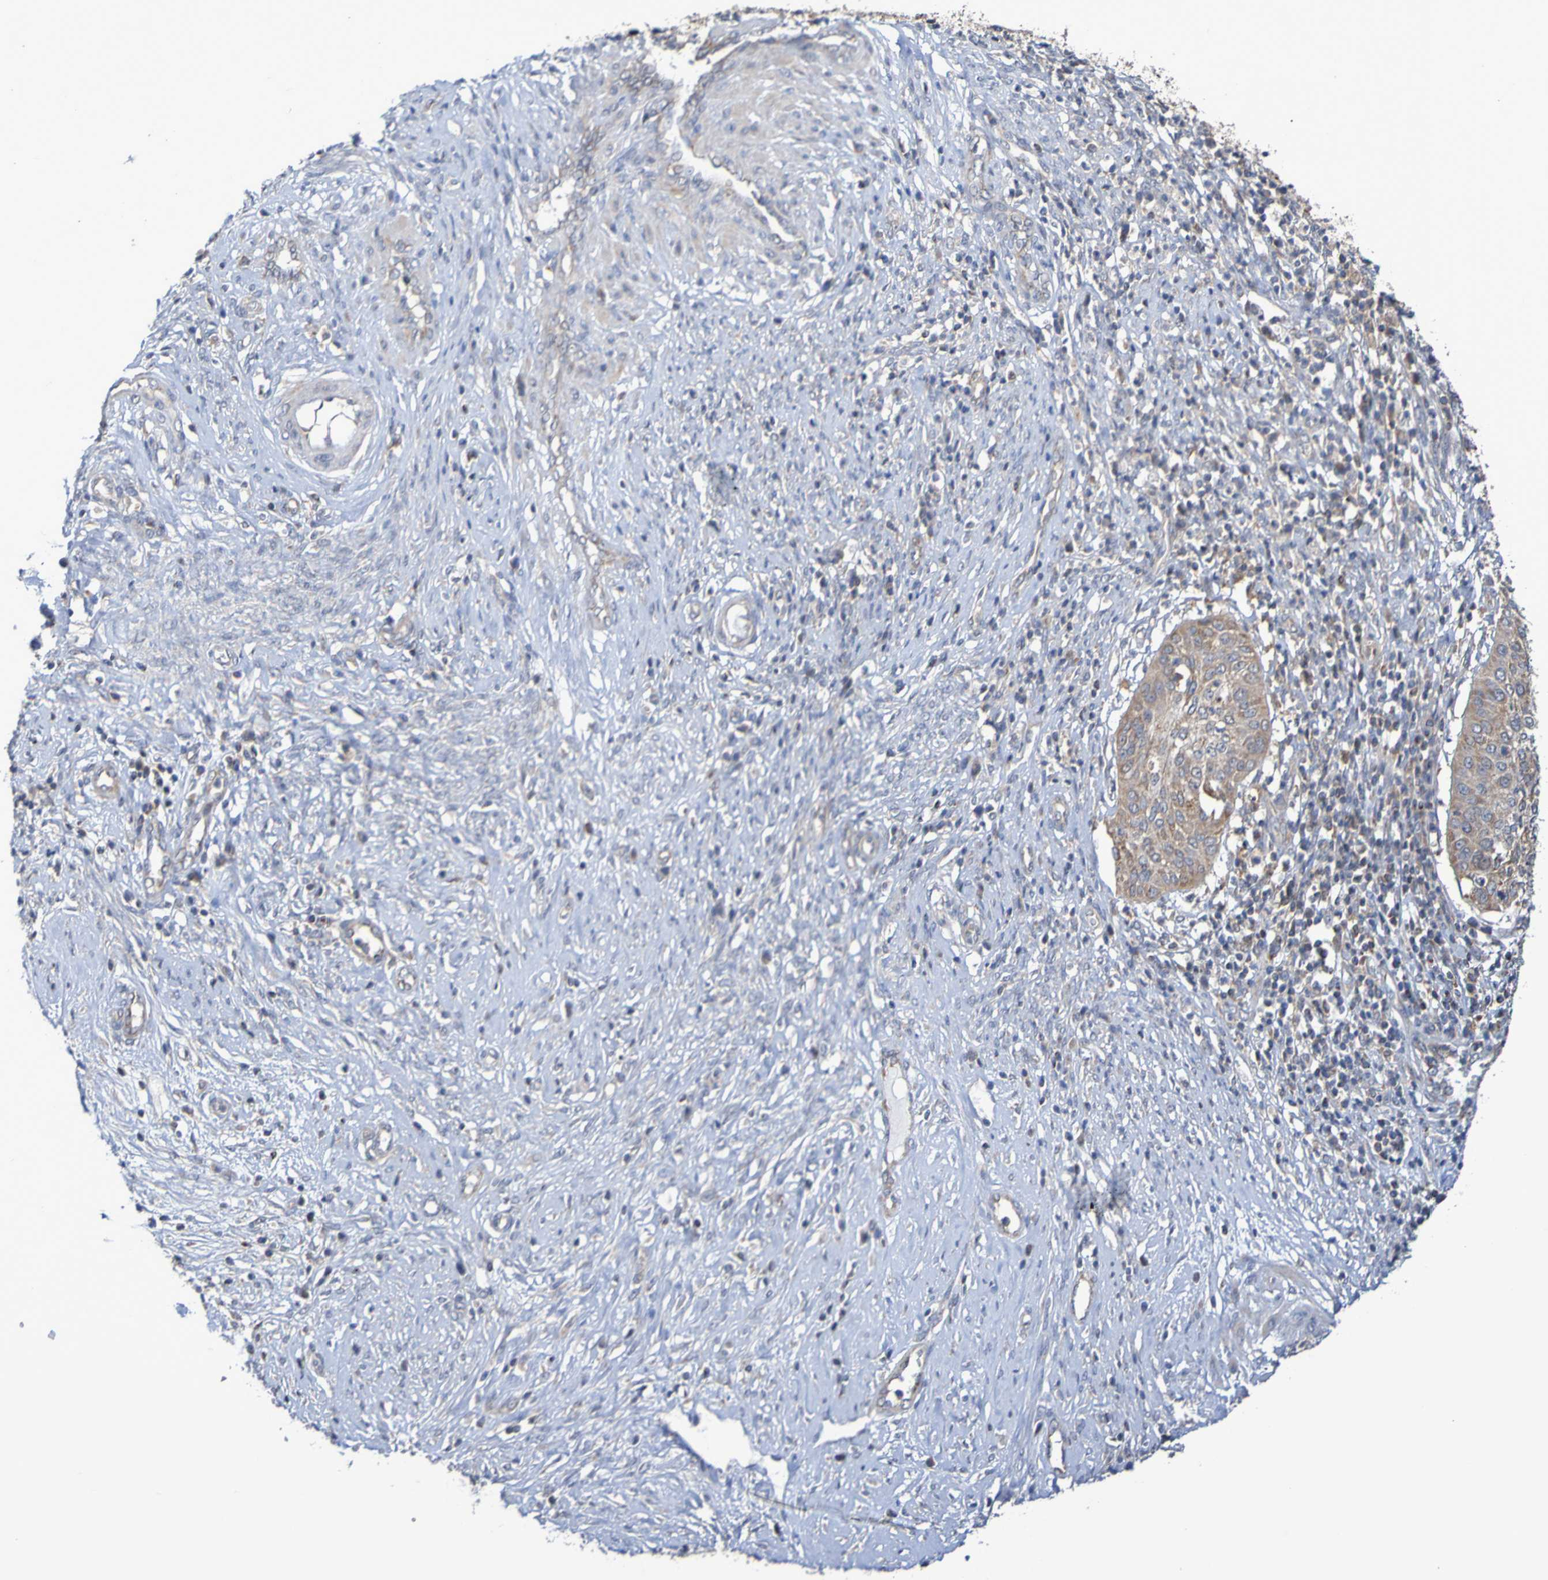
{"staining": {"intensity": "moderate", "quantity": ">75%", "location": "cytoplasmic/membranous"}, "tissue": "cervical cancer", "cell_type": "Tumor cells", "image_type": "cancer", "snomed": [{"axis": "morphology", "description": "Normal tissue, NOS"}, {"axis": "morphology", "description": "Squamous cell carcinoma, NOS"}, {"axis": "topography", "description": "Cervix"}], "caption": "DAB immunohistochemical staining of human cervical cancer (squamous cell carcinoma) displays moderate cytoplasmic/membranous protein positivity in approximately >75% of tumor cells.", "gene": "C3orf18", "patient": {"sex": "female", "age": 39}}